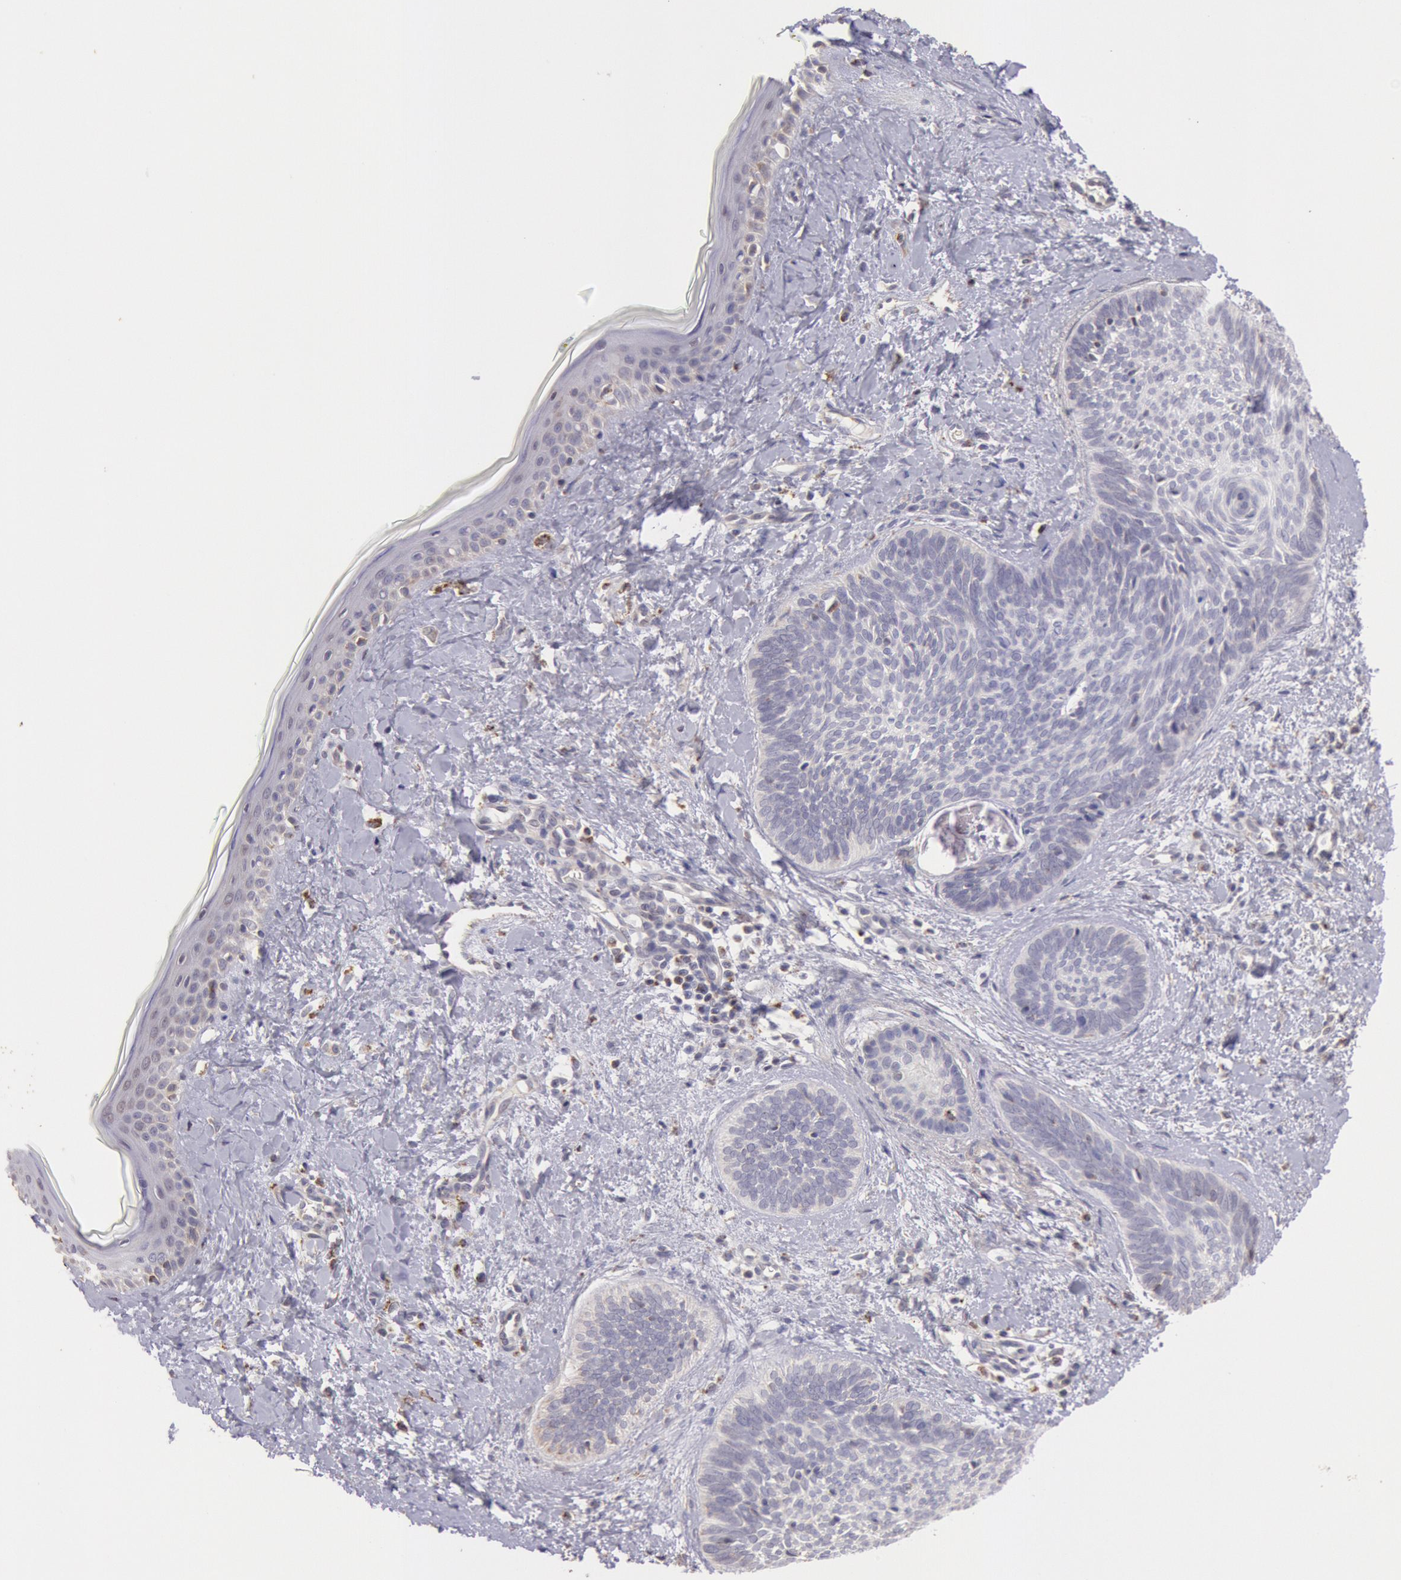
{"staining": {"intensity": "weak", "quantity": "<25%", "location": "cytoplasmic/membranous"}, "tissue": "skin cancer", "cell_type": "Tumor cells", "image_type": "cancer", "snomed": [{"axis": "morphology", "description": "Basal cell carcinoma"}, {"axis": "topography", "description": "Skin"}], "caption": "An image of human skin cancer is negative for staining in tumor cells.", "gene": "FRMD6", "patient": {"sex": "female", "age": 81}}